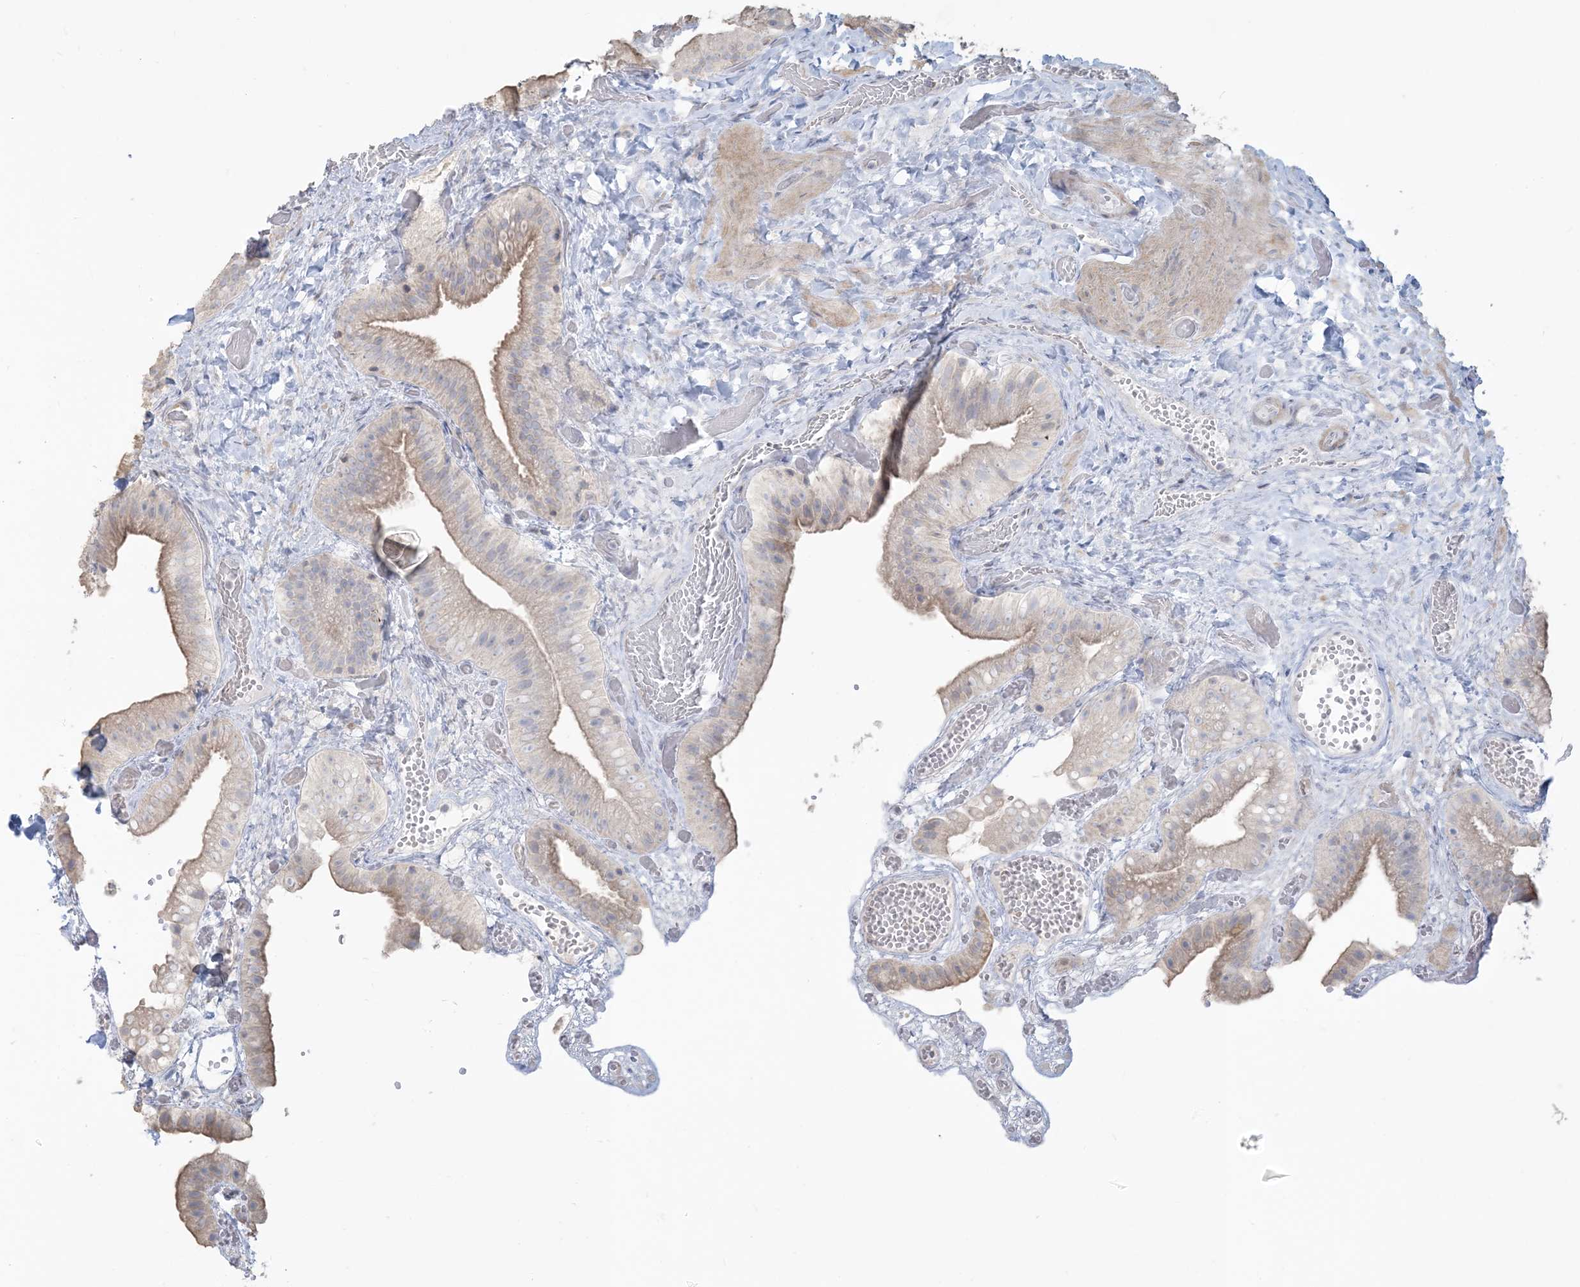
{"staining": {"intensity": "weak", "quantity": "<25%", "location": "cytoplasmic/membranous"}, "tissue": "gallbladder", "cell_type": "Glandular cells", "image_type": "normal", "snomed": [{"axis": "morphology", "description": "Normal tissue, NOS"}, {"axis": "topography", "description": "Gallbladder"}], "caption": "An immunohistochemistry histopathology image of unremarkable gallbladder is shown. There is no staining in glandular cells of gallbladder. Brightfield microscopy of IHC stained with DAB (3,3'-diaminobenzidine) (brown) and hematoxylin (blue), captured at high magnification.", "gene": "NPHS2", "patient": {"sex": "female", "age": 64}}